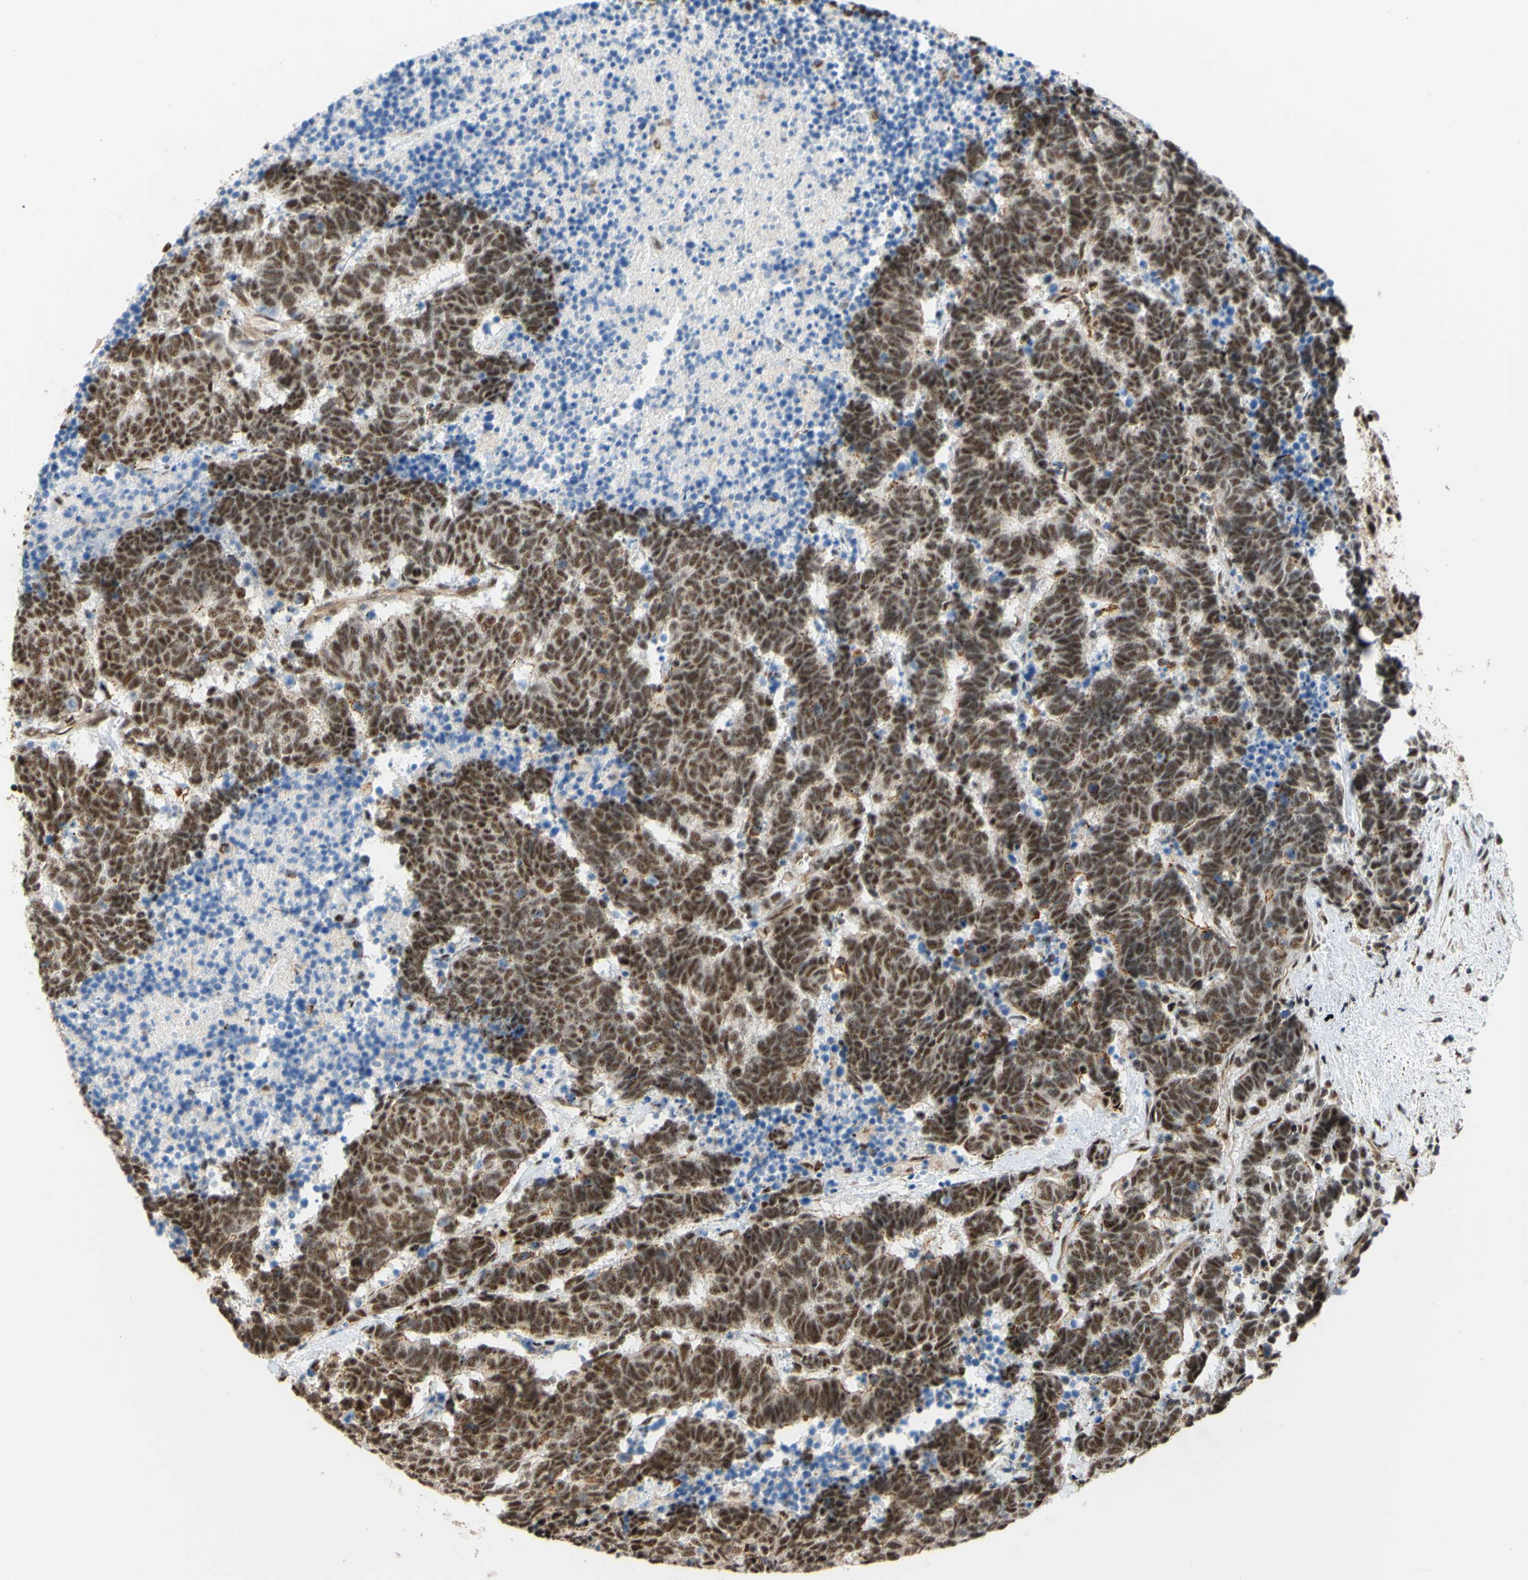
{"staining": {"intensity": "moderate", "quantity": ">75%", "location": "nuclear"}, "tissue": "carcinoid", "cell_type": "Tumor cells", "image_type": "cancer", "snomed": [{"axis": "morphology", "description": "Carcinoma, NOS"}, {"axis": "morphology", "description": "Carcinoid, malignant, NOS"}, {"axis": "topography", "description": "Urinary bladder"}], "caption": "DAB immunohistochemical staining of human carcinoid reveals moderate nuclear protein expression in approximately >75% of tumor cells. (Brightfield microscopy of DAB IHC at high magnification).", "gene": "SAP18", "patient": {"sex": "male", "age": 57}}